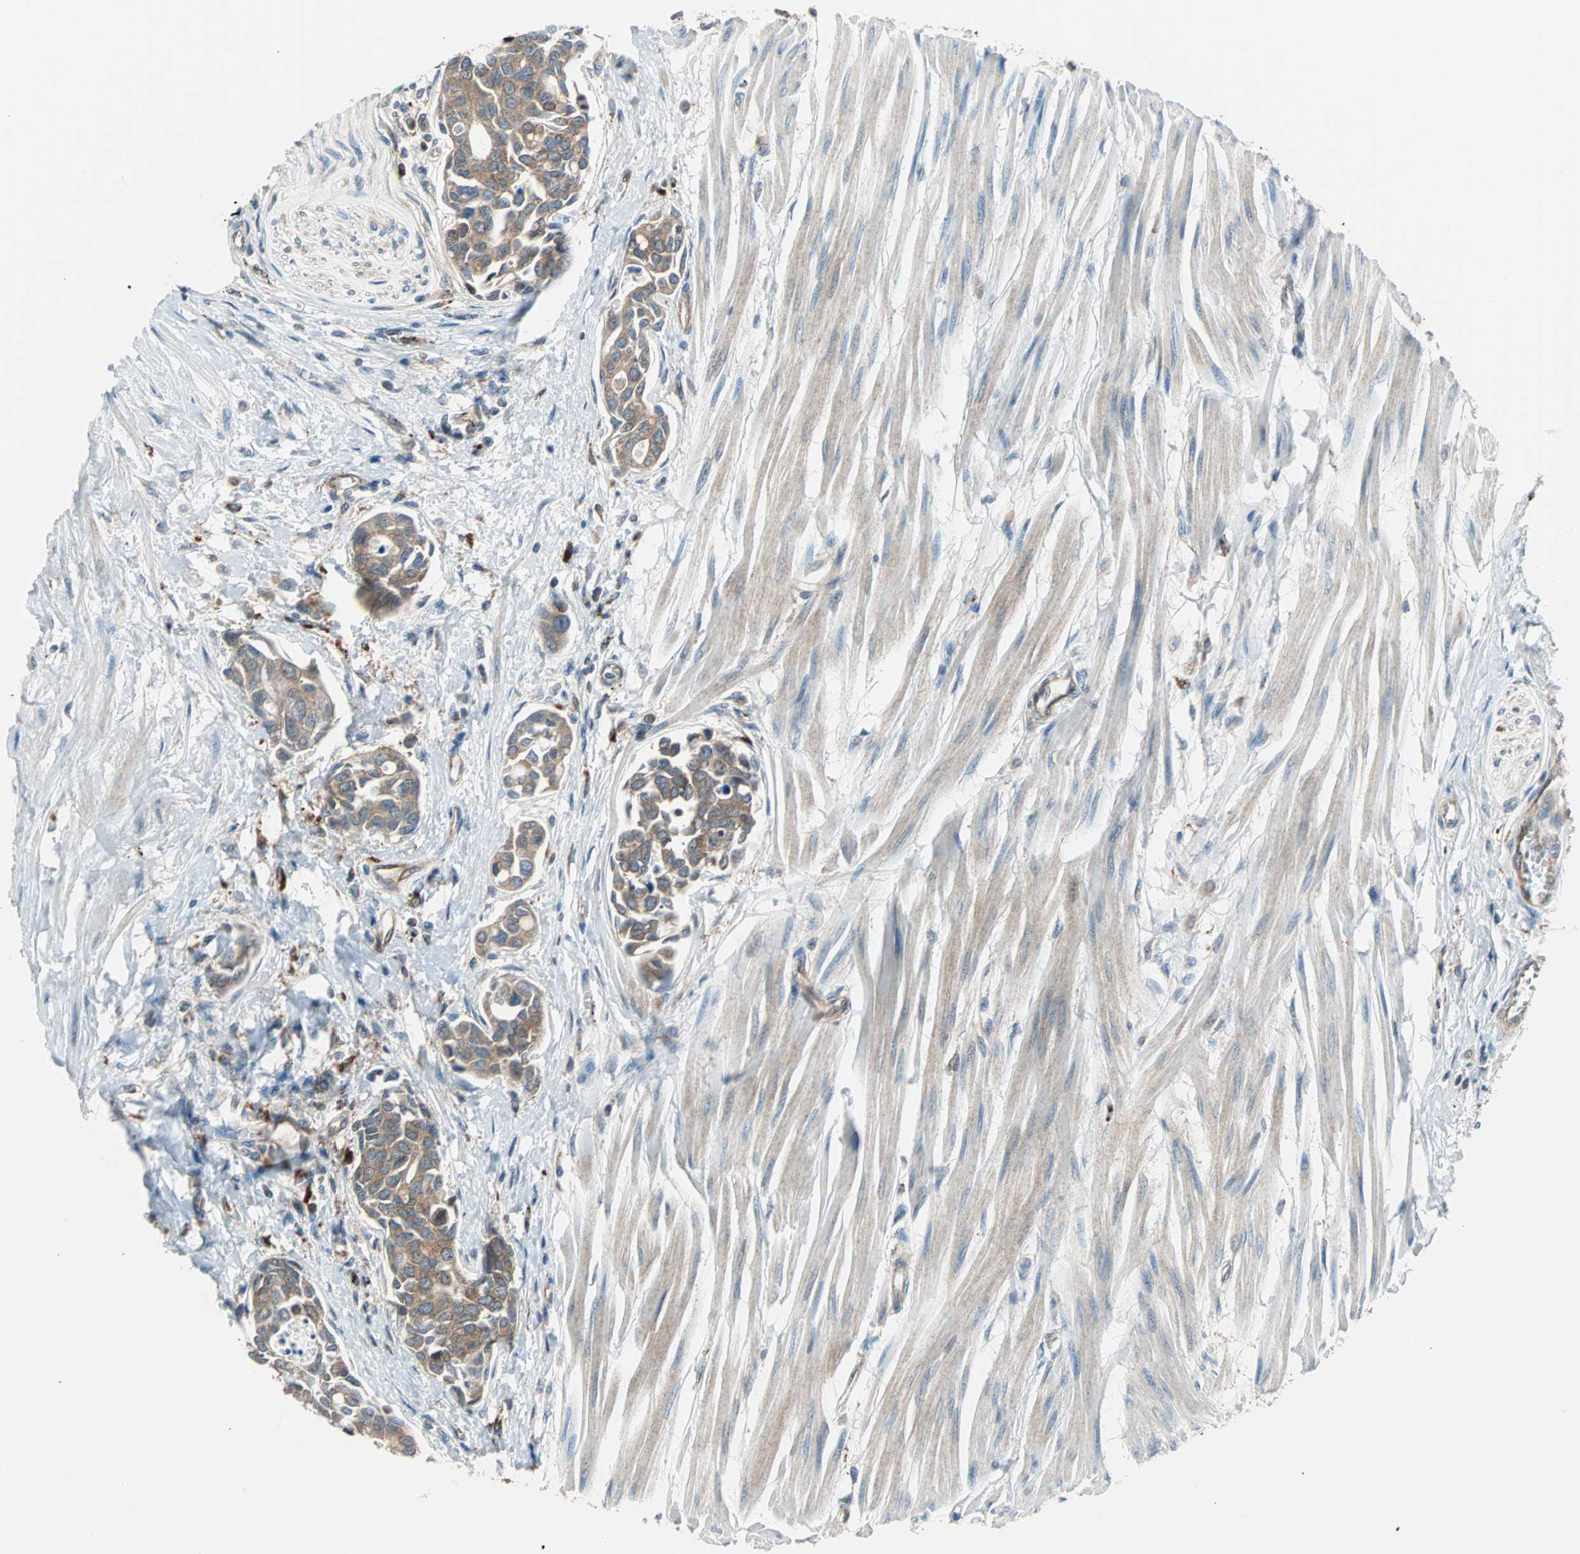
{"staining": {"intensity": "moderate", "quantity": ">75%", "location": "cytoplasmic/membranous"}, "tissue": "urothelial cancer", "cell_type": "Tumor cells", "image_type": "cancer", "snomed": [{"axis": "morphology", "description": "Urothelial carcinoma, High grade"}, {"axis": "topography", "description": "Urinary bladder"}], "caption": "Immunohistochemistry (IHC) image of high-grade urothelial carcinoma stained for a protein (brown), which reveals medium levels of moderate cytoplasmic/membranous positivity in about >75% of tumor cells.", "gene": "RELA", "patient": {"sex": "male", "age": 78}}